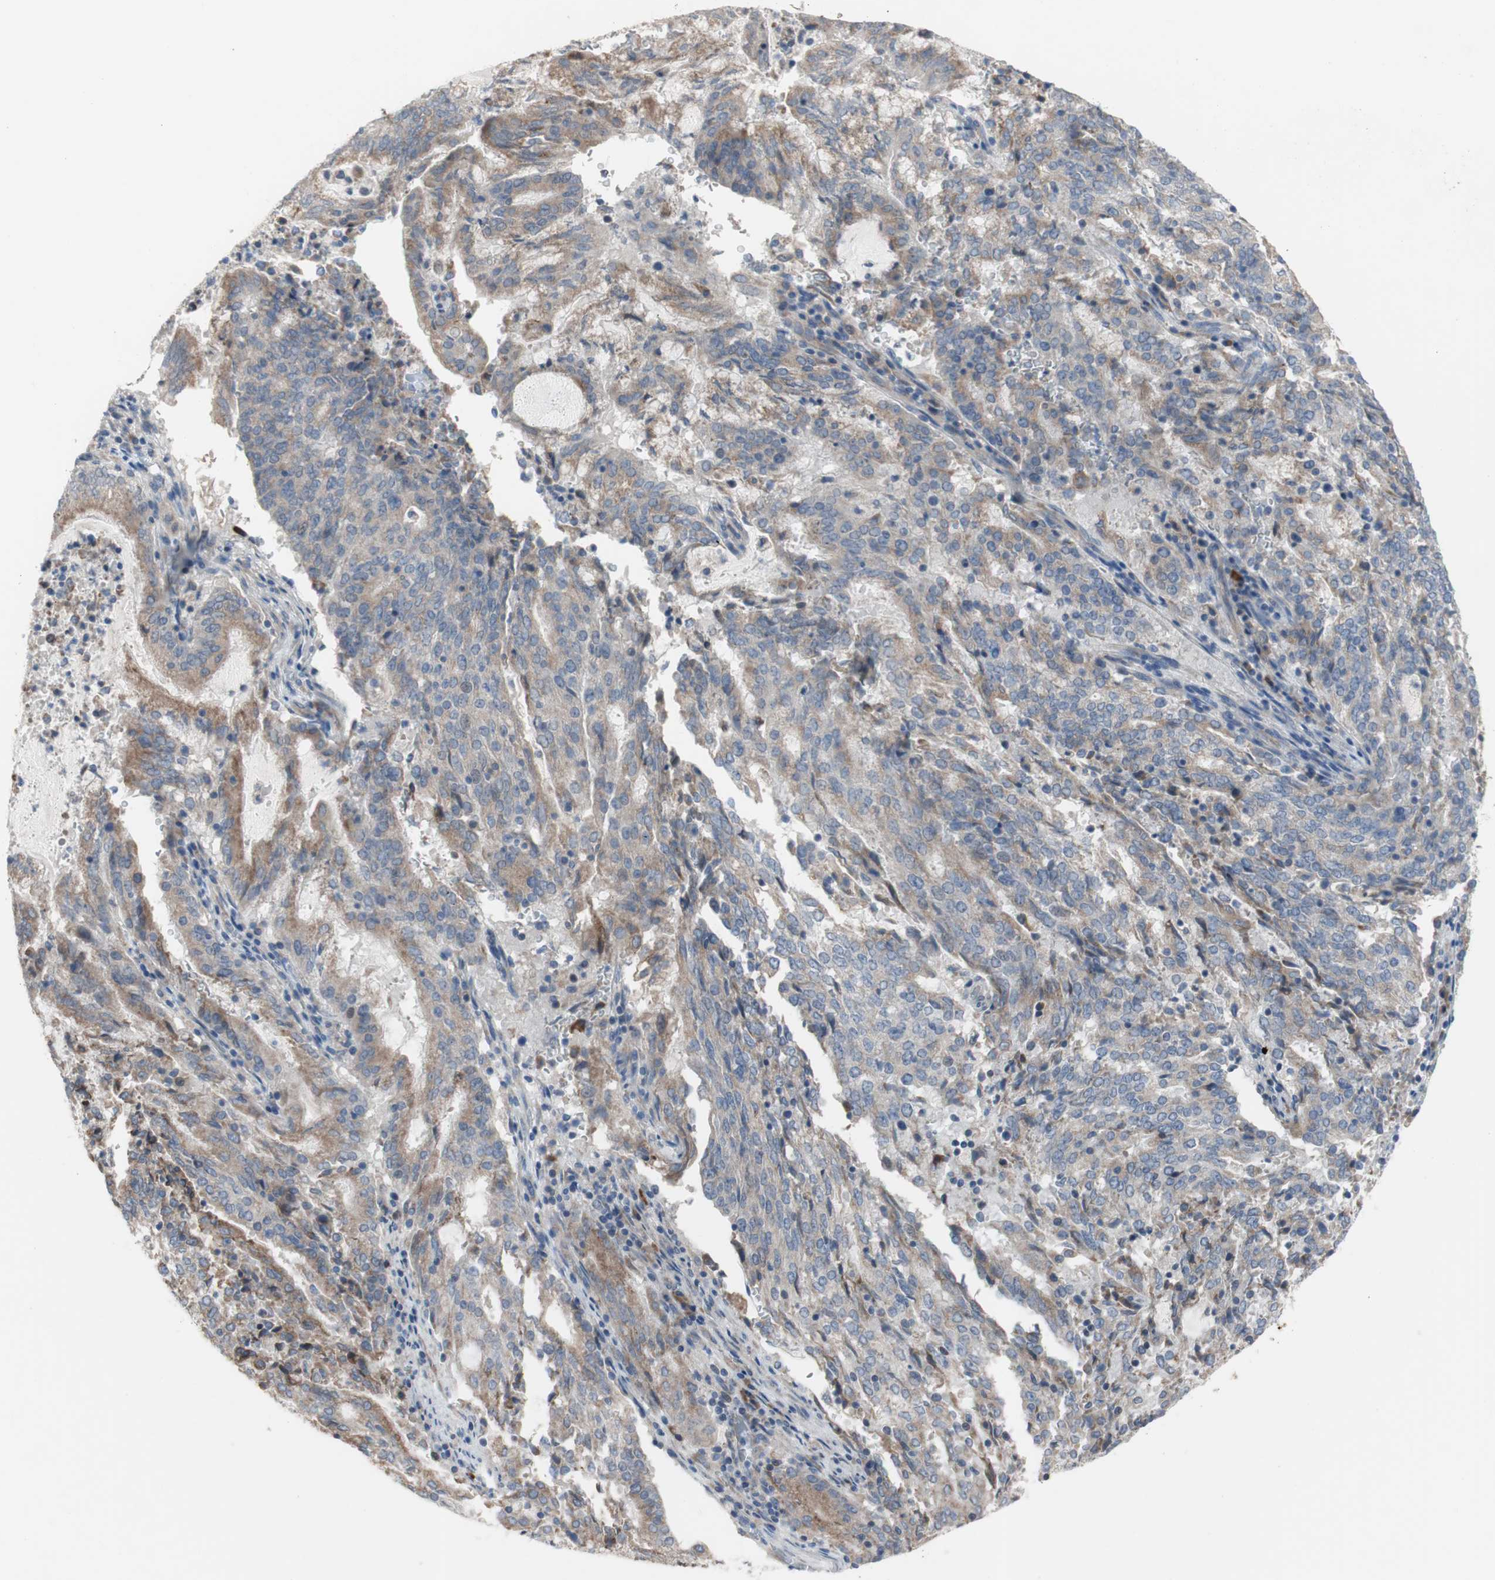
{"staining": {"intensity": "moderate", "quantity": ">75%", "location": "cytoplasmic/membranous"}, "tissue": "cervical cancer", "cell_type": "Tumor cells", "image_type": "cancer", "snomed": [{"axis": "morphology", "description": "Adenocarcinoma, NOS"}, {"axis": "topography", "description": "Cervix"}], "caption": "This is an image of immunohistochemistry staining of cervical cancer (adenocarcinoma), which shows moderate staining in the cytoplasmic/membranous of tumor cells.", "gene": "TTC14", "patient": {"sex": "female", "age": 44}}